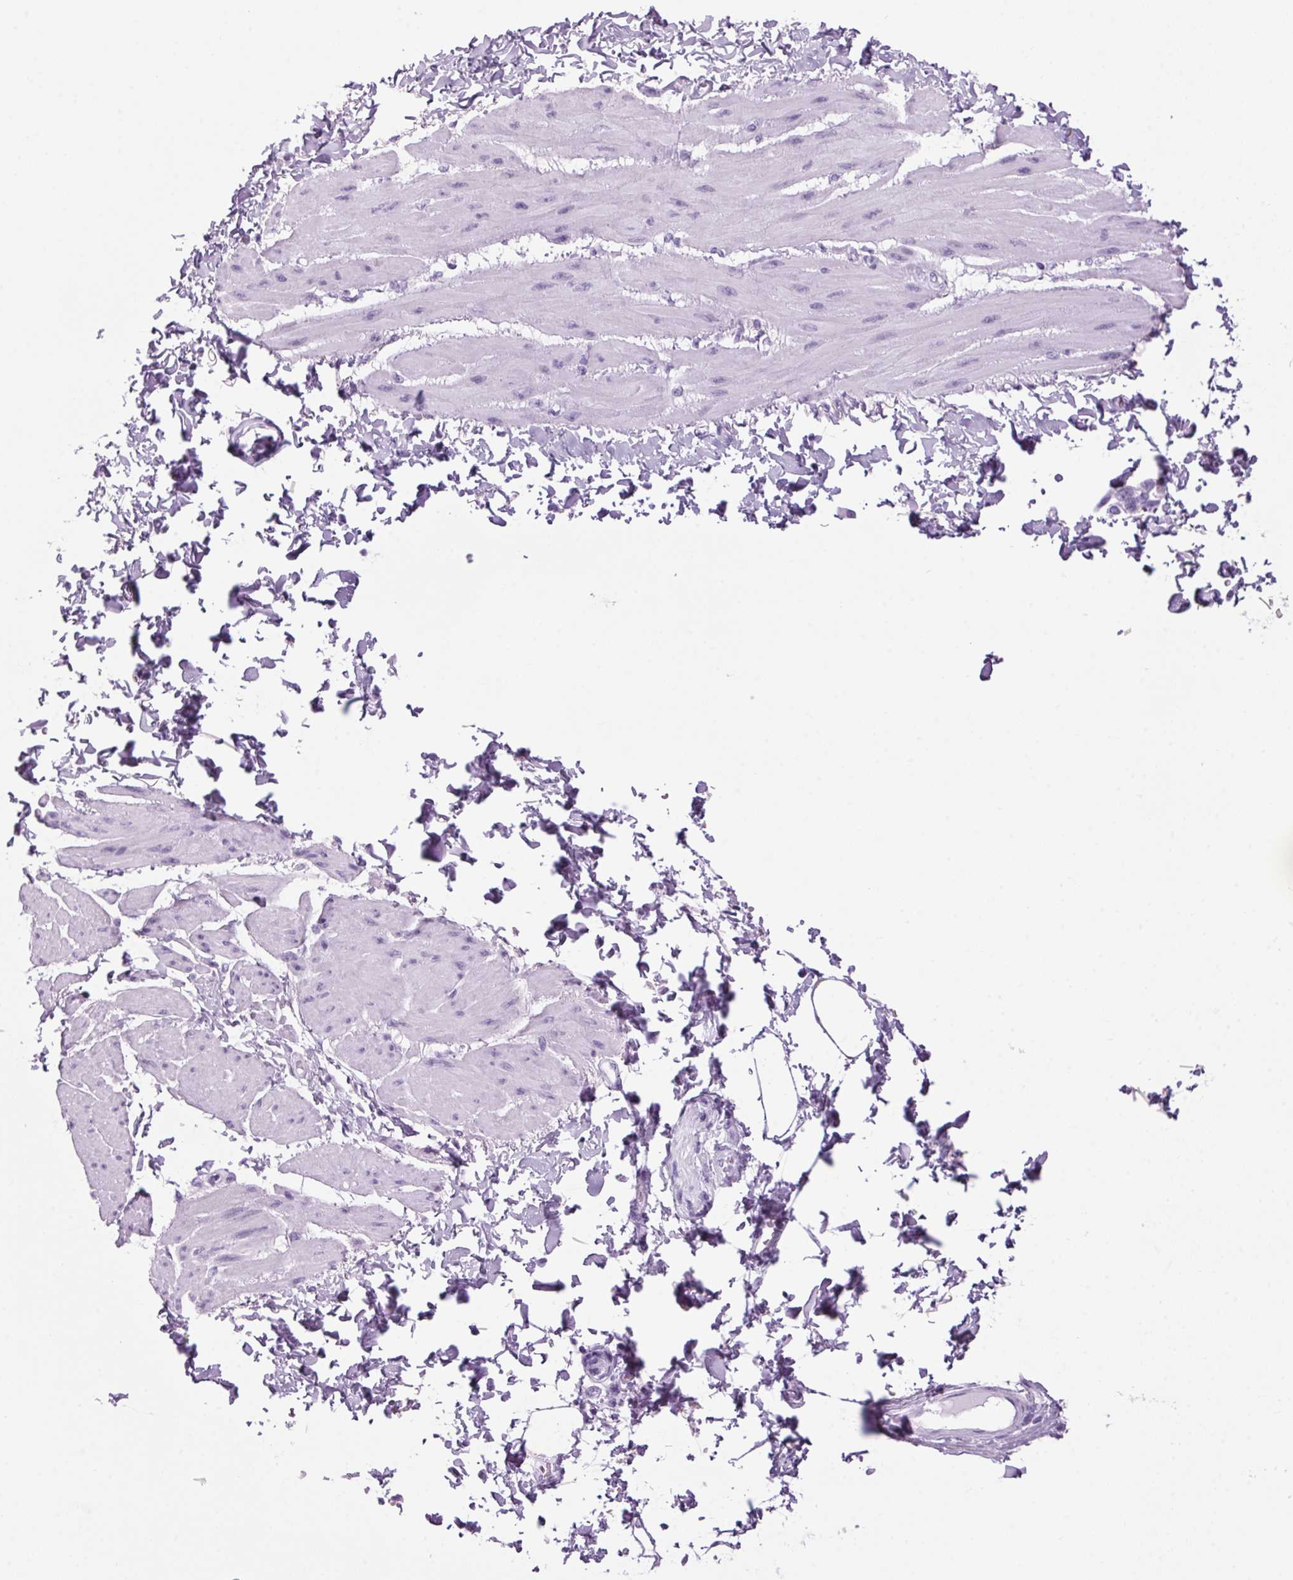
{"staining": {"intensity": "negative", "quantity": "none", "location": "none"}, "tissue": "adipose tissue", "cell_type": "Adipocytes", "image_type": "normal", "snomed": [{"axis": "morphology", "description": "Normal tissue, NOS"}, {"axis": "topography", "description": "Prostate"}, {"axis": "topography", "description": "Peripheral nerve tissue"}], "caption": "Immunohistochemical staining of benign human adipose tissue shows no significant expression in adipocytes.", "gene": "PPP1R1A", "patient": {"sex": "male", "age": 55}}